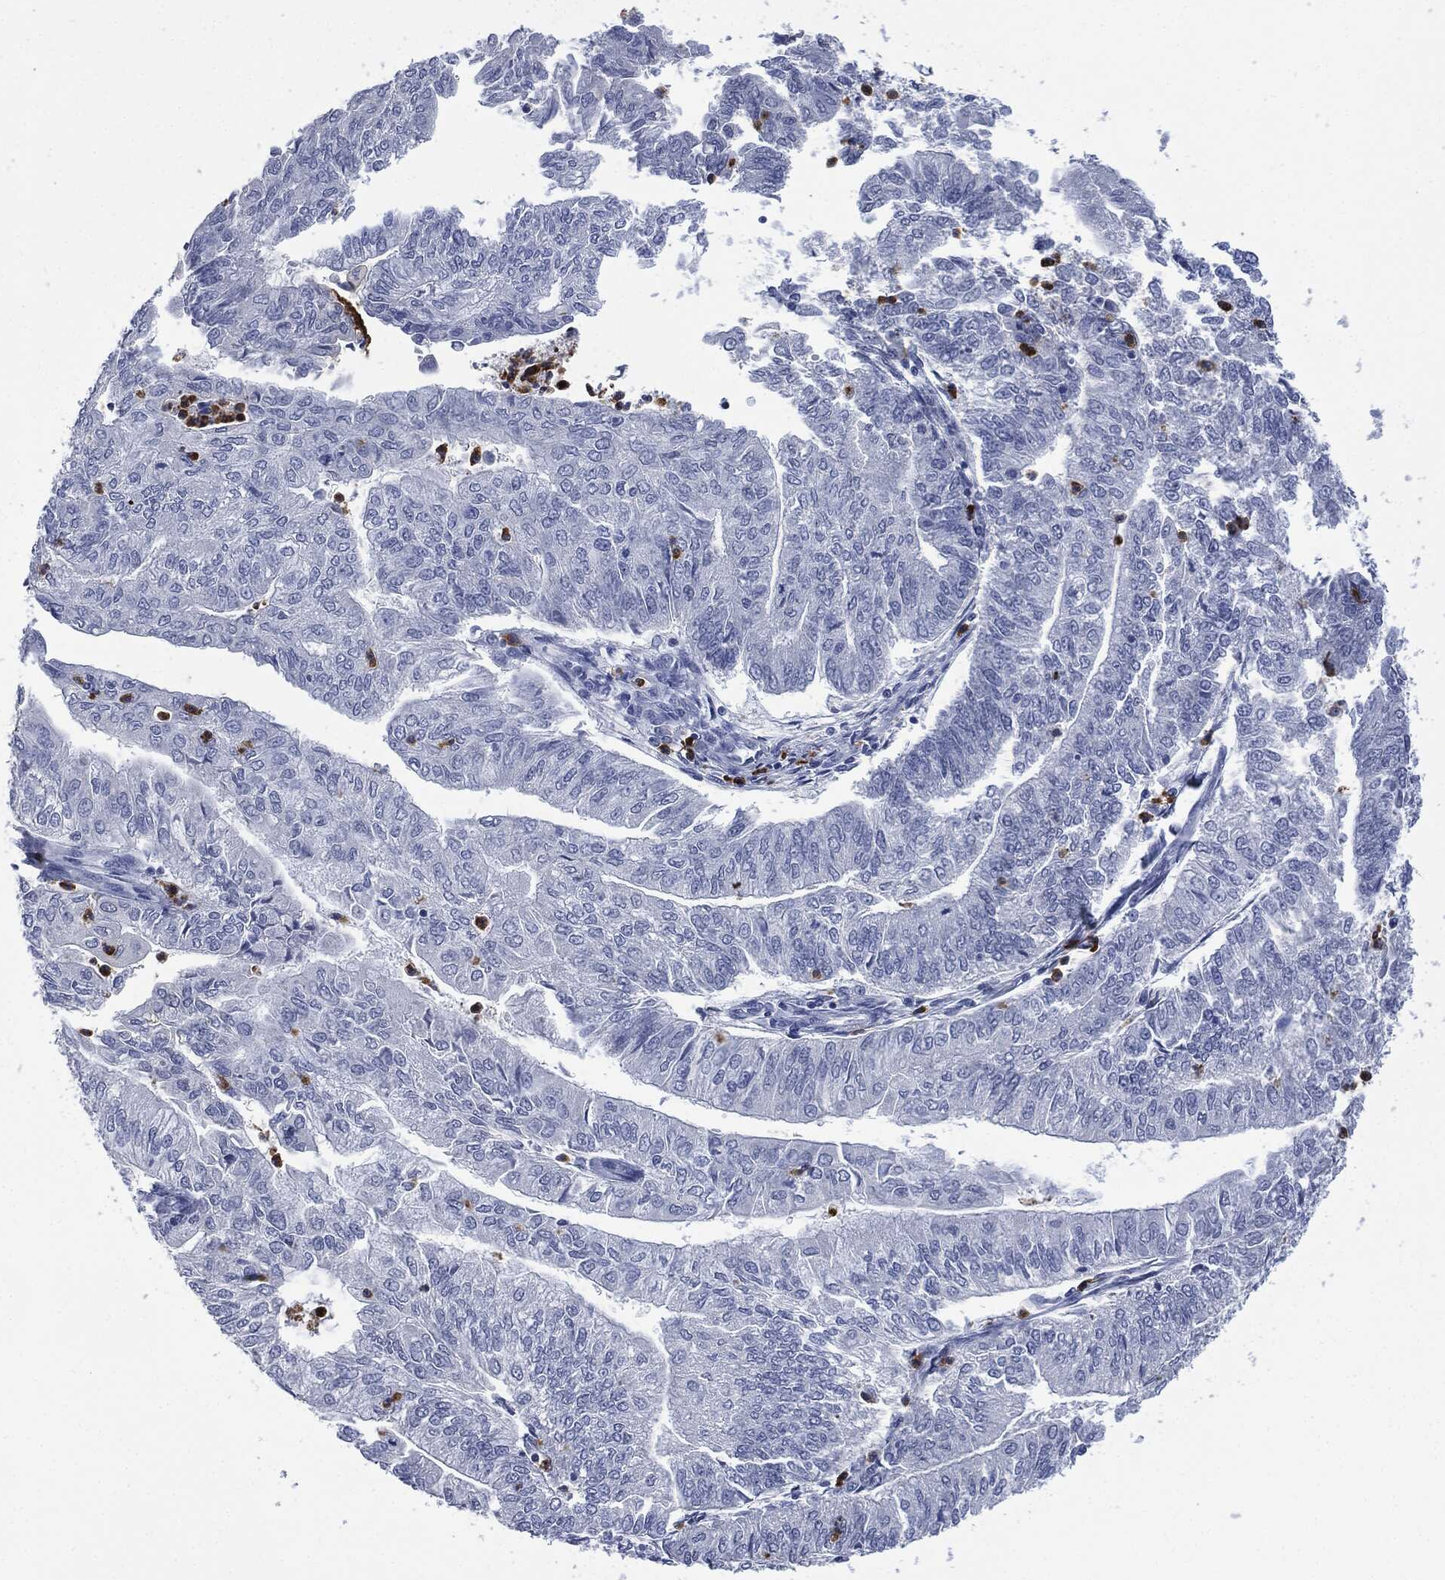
{"staining": {"intensity": "negative", "quantity": "none", "location": "none"}, "tissue": "endometrial cancer", "cell_type": "Tumor cells", "image_type": "cancer", "snomed": [{"axis": "morphology", "description": "Adenocarcinoma, NOS"}, {"axis": "topography", "description": "Endometrium"}], "caption": "Immunohistochemistry histopathology image of human endometrial adenocarcinoma stained for a protein (brown), which shows no staining in tumor cells.", "gene": "CEACAM8", "patient": {"sex": "female", "age": 59}}